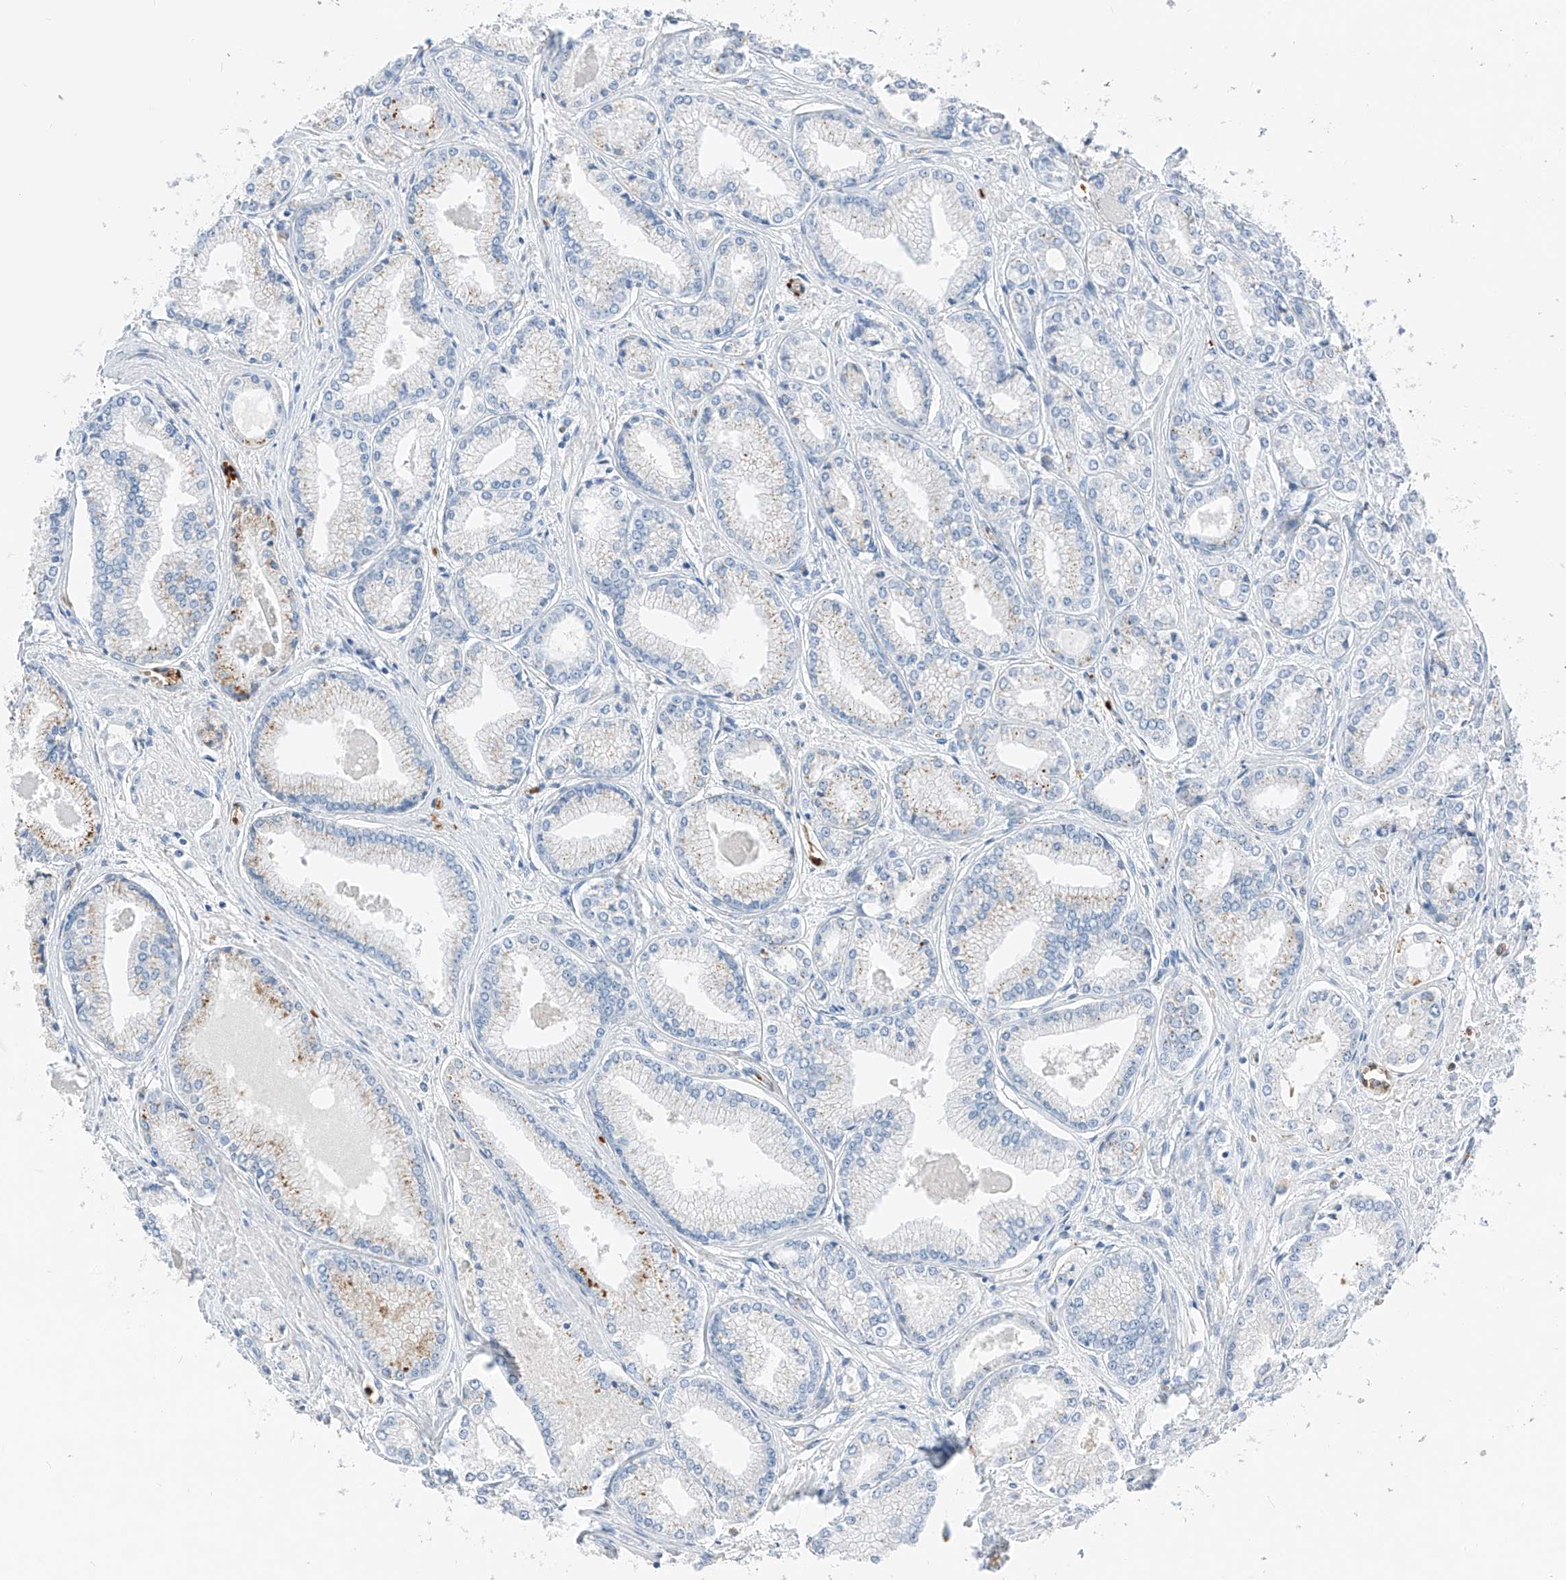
{"staining": {"intensity": "weak", "quantity": "<25%", "location": "cytoplasmic/membranous"}, "tissue": "prostate cancer", "cell_type": "Tumor cells", "image_type": "cancer", "snomed": [{"axis": "morphology", "description": "Adenocarcinoma, Low grade"}, {"axis": "topography", "description": "Prostate"}], "caption": "The micrograph displays no significant expression in tumor cells of adenocarcinoma (low-grade) (prostate).", "gene": "PRSS23", "patient": {"sex": "male", "age": 60}}